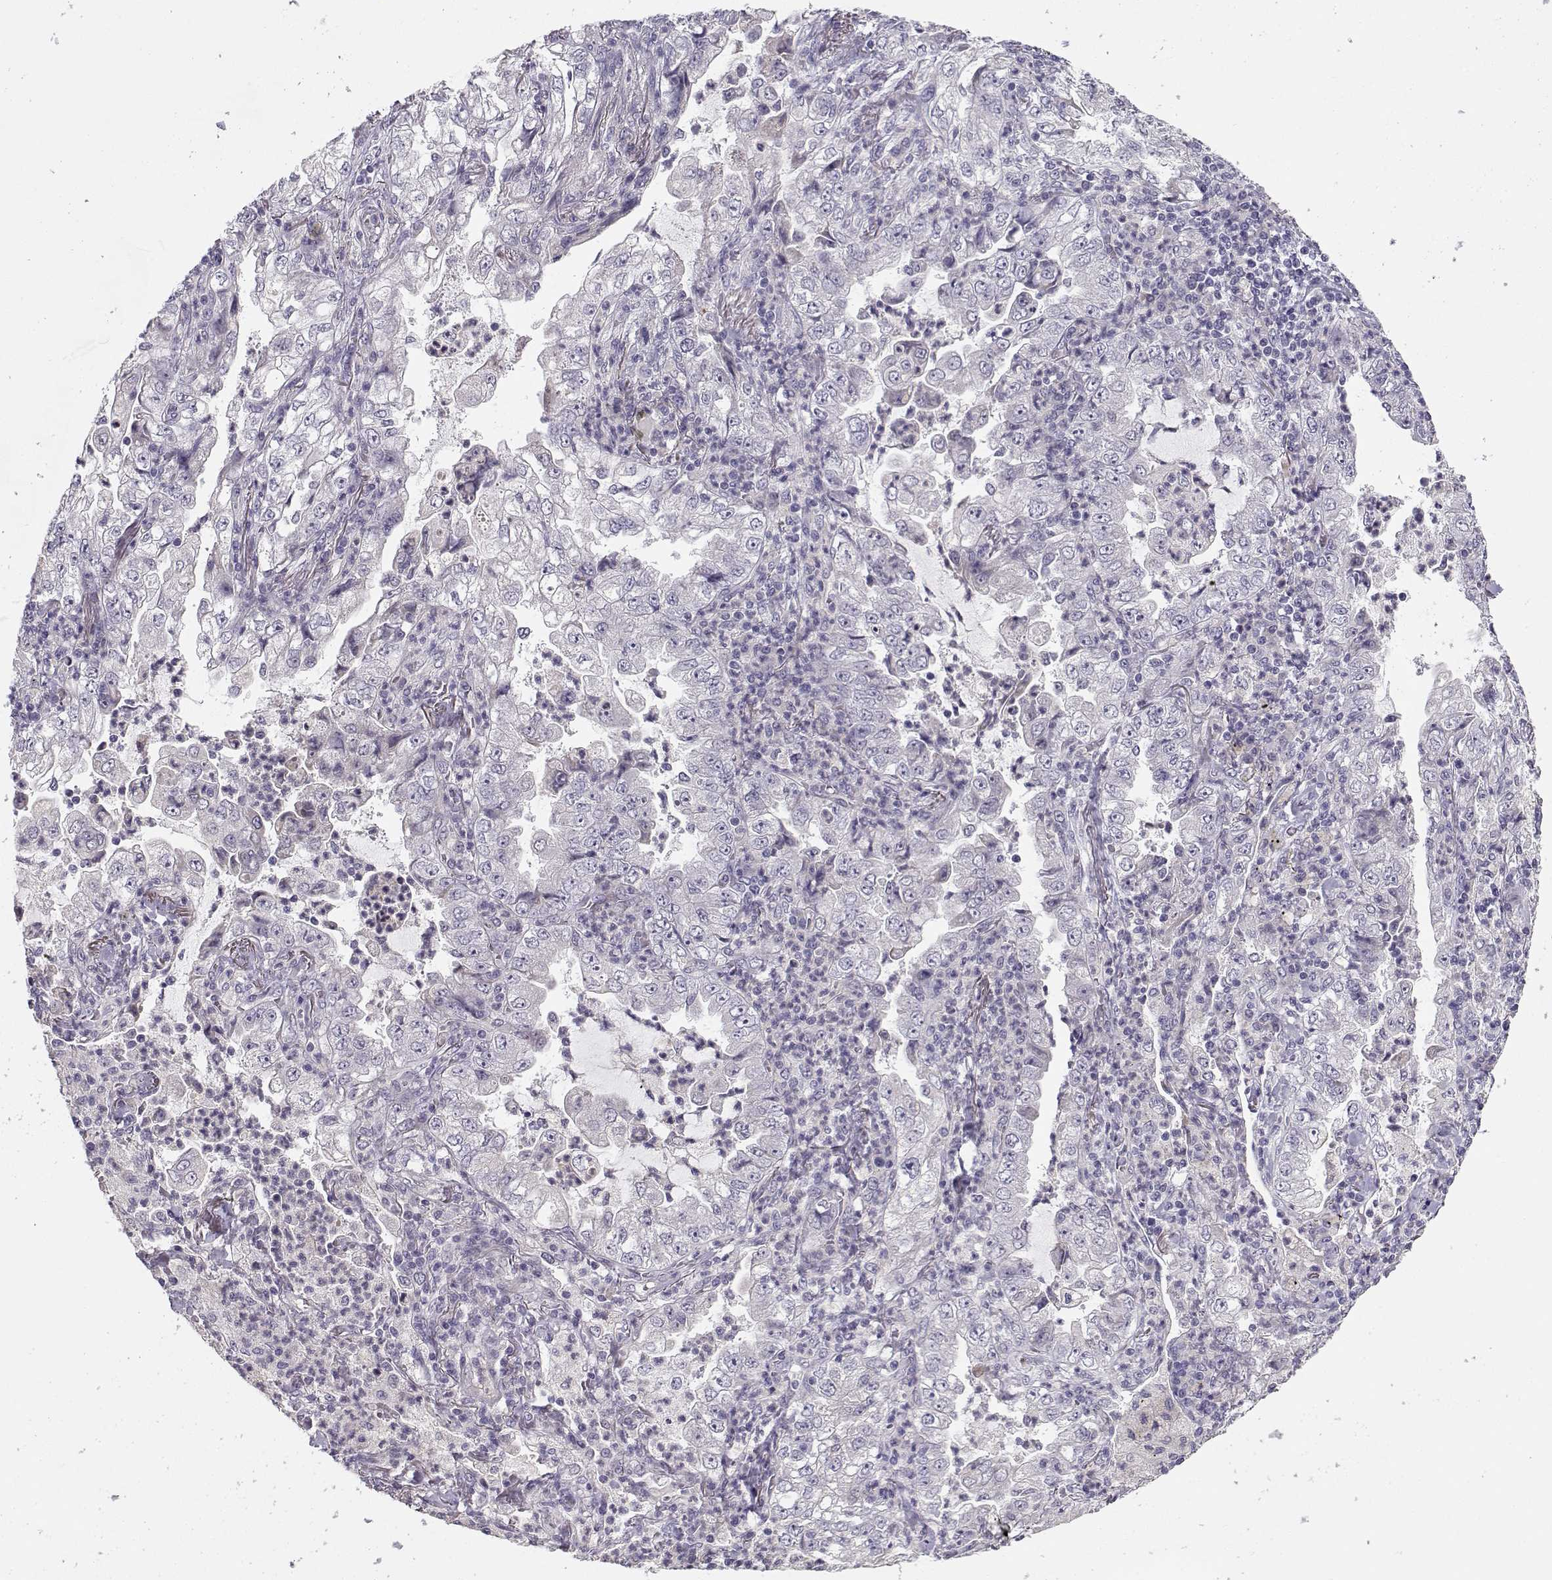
{"staining": {"intensity": "negative", "quantity": "none", "location": "none"}, "tissue": "lung cancer", "cell_type": "Tumor cells", "image_type": "cancer", "snomed": [{"axis": "morphology", "description": "Adenocarcinoma, NOS"}, {"axis": "topography", "description": "Lung"}], "caption": "This is an IHC photomicrograph of human adenocarcinoma (lung). There is no expression in tumor cells.", "gene": "TMEM145", "patient": {"sex": "female", "age": 73}}